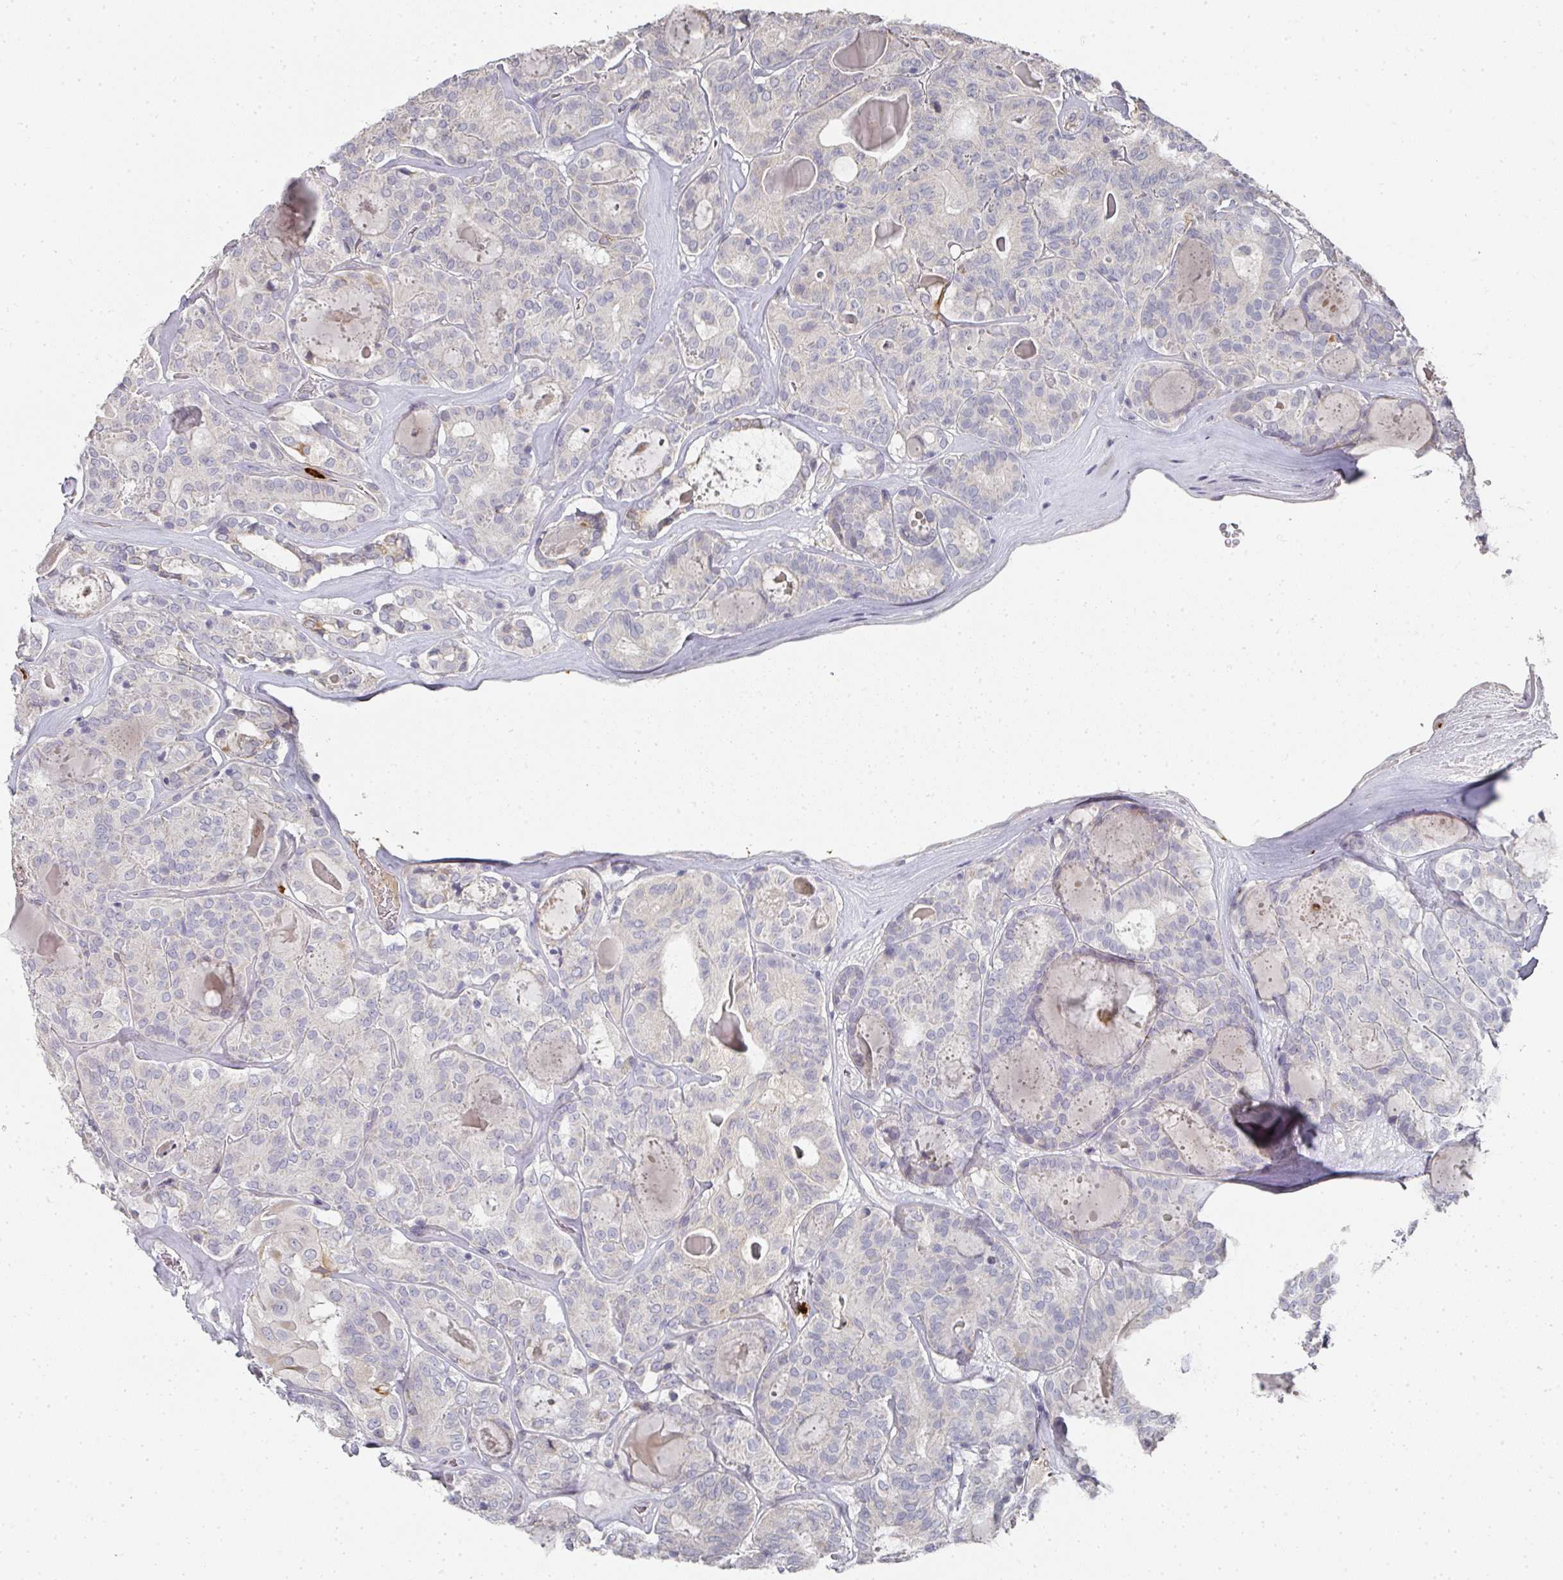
{"staining": {"intensity": "negative", "quantity": "none", "location": "none"}, "tissue": "thyroid cancer", "cell_type": "Tumor cells", "image_type": "cancer", "snomed": [{"axis": "morphology", "description": "Papillary adenocarcinoma, NOS"}, {"axis": "topography", "description": "Thyroid gland"}], "caption": "DAB immunohistochemical staining of thyroid cancer reveals no significant staining in tumor cells. (Brightfield microscopy of DAB immunohistochemistry (IHC) at high magnification).", "gene": "CAMP", "patient": {"sex": "female", "age": 72}}